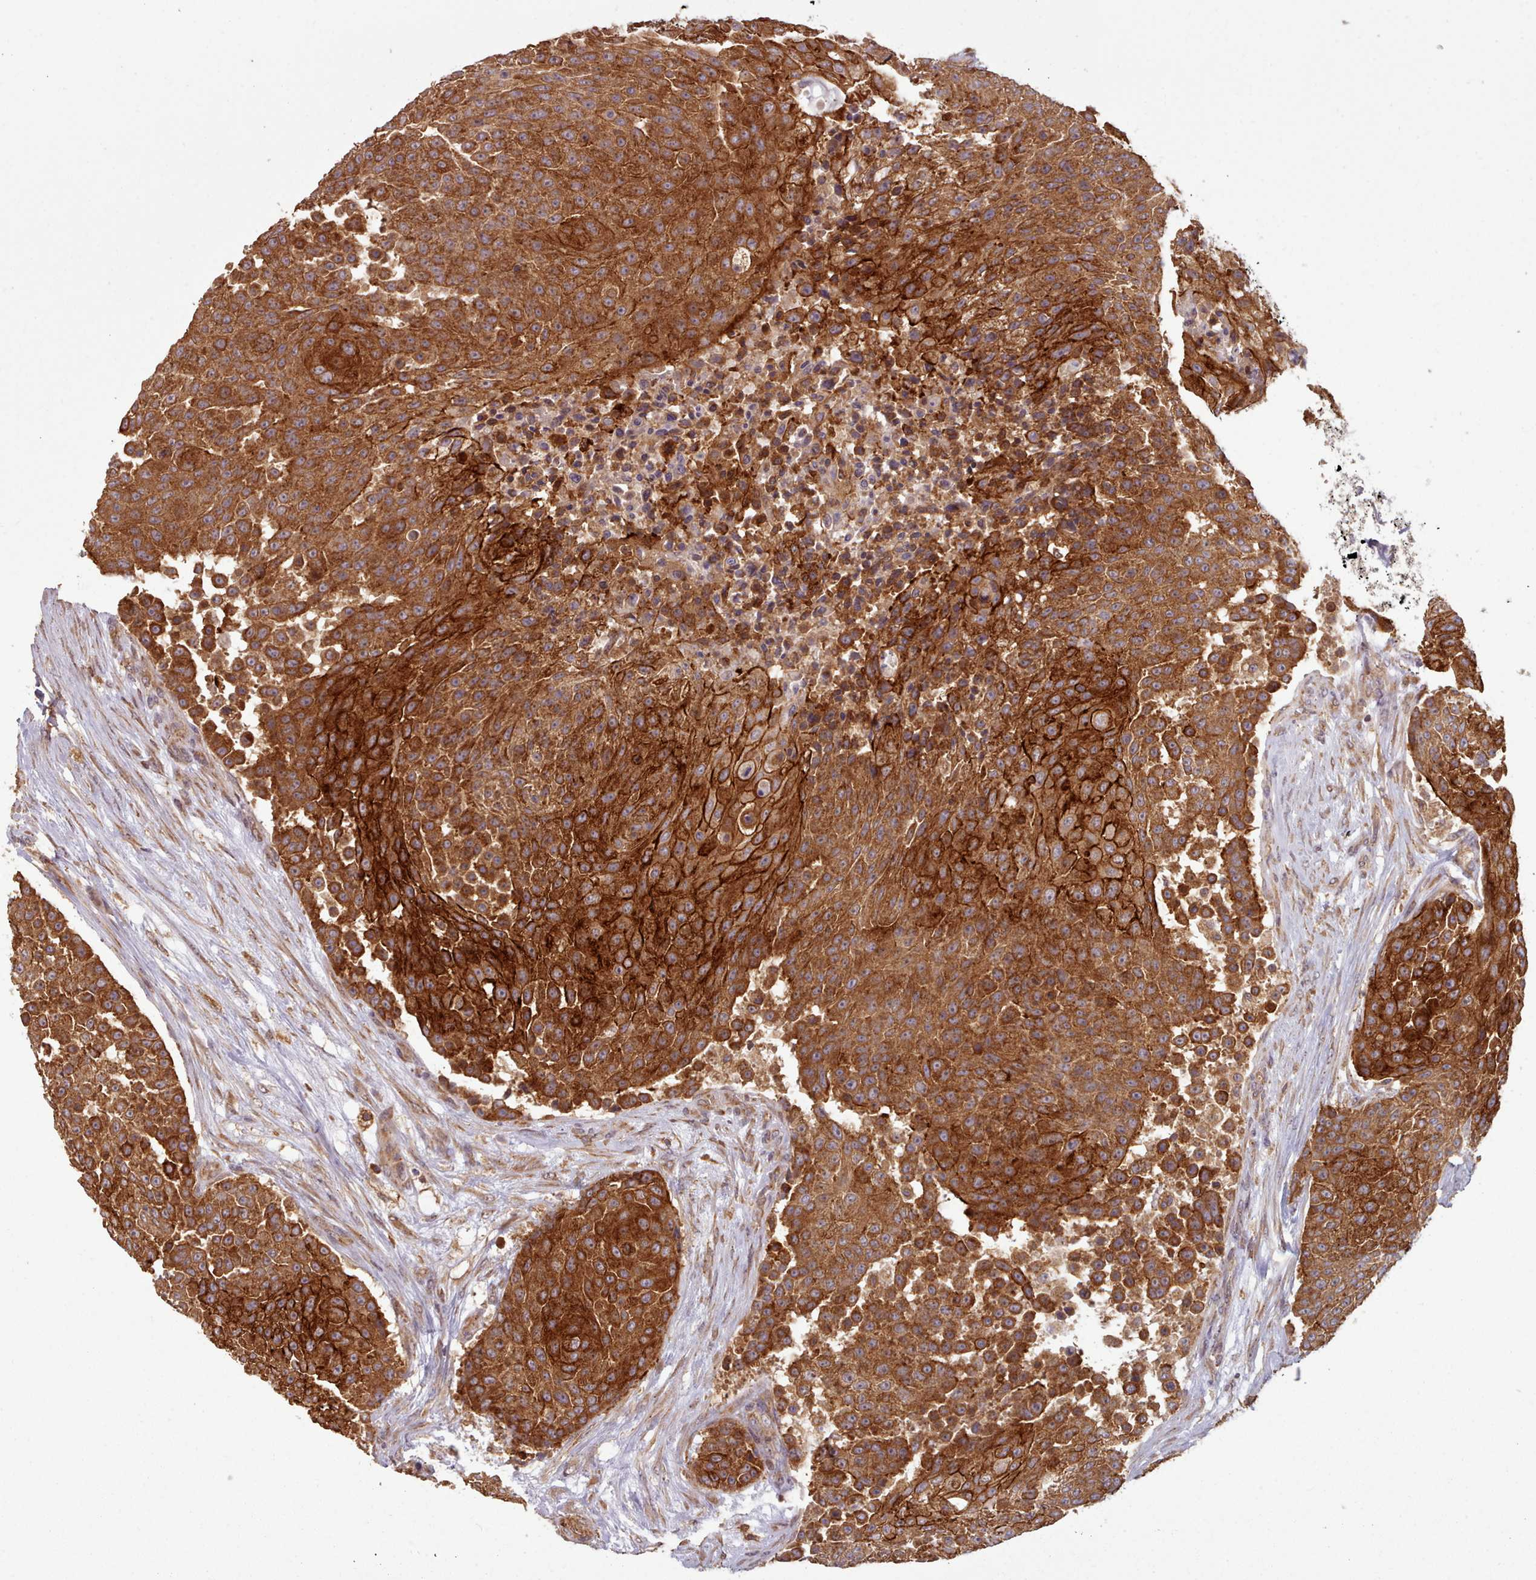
{"staining": {"intensity": "strong", "quantity": ">75%", "location": "cytoplasmic/membranous"}, "tissue": "urothelial cancer", "cell_type": "Tumor cells", "image_type": "cancer", "snomed": [{"axis": "morphology", "description": "Urothelial carcinoma, High grade"}, {"axis": "topography", "description": "Urinary bladder"}], "caption": "High-grade urothelial carcinoma stained for a protein (brown) exhibits strong cytoplasmic/membranous positive expression in approximately >75% of tumor cells.", "gene": "CRYBG1", "patient": {"sex": "female", "age": 63}}